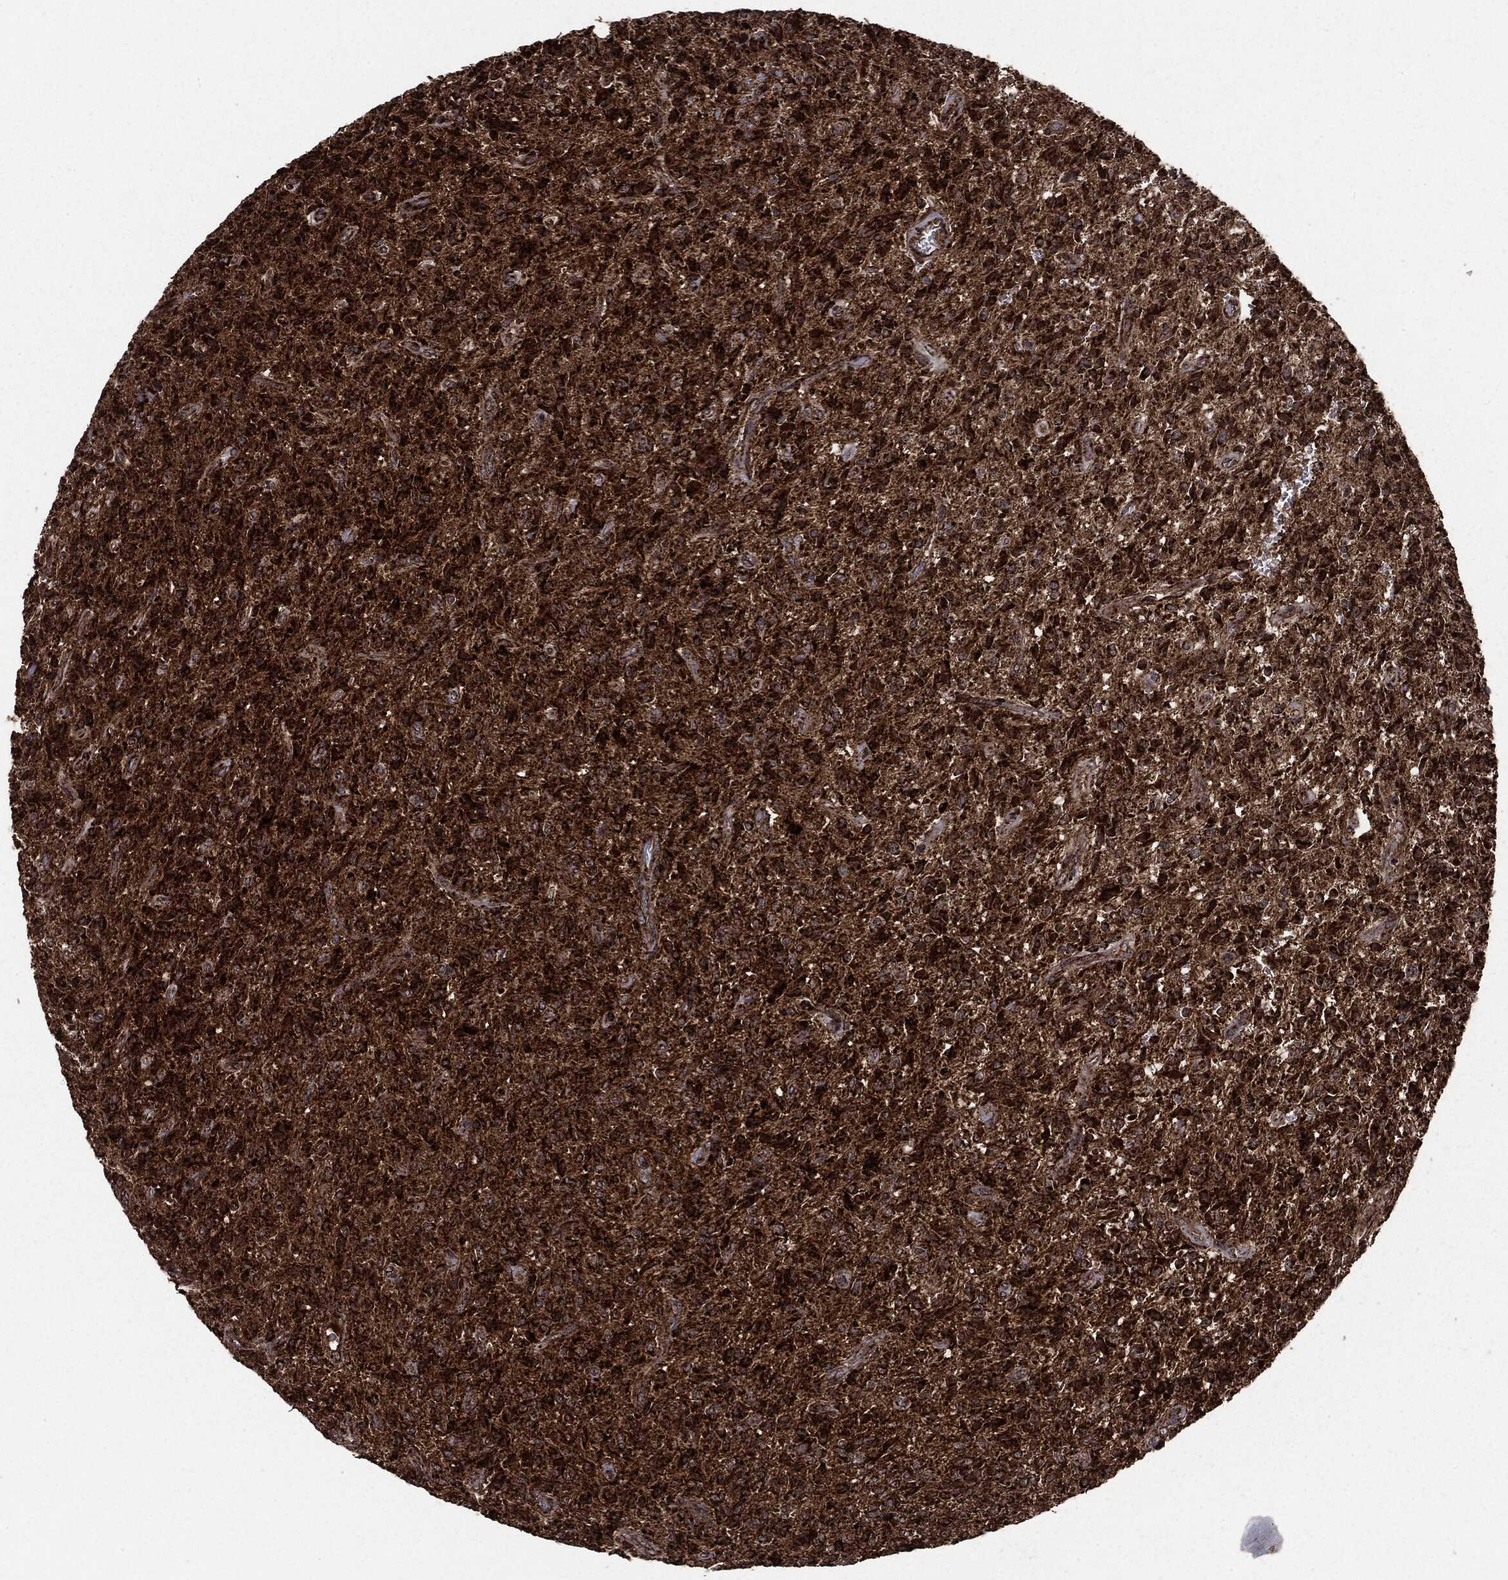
{"staining": {"intensity": "strong", "quantity": ">75%", "location": "cytoplasmic/membranous"}, "tissue": "glioma", "cell_type": "Tumor cells", "image_type": "cancer", "snomed": [{"axis": "morphology", "description": "Glioma, malignant, High grade"}, {"axis": "topography", "description": "Brain"}], "caption": "Strong cytoplasmic/membranous staining is present in about >75% of tumor cells in malignant glioma (high-grade).", "gene": "MAP2K1", "patient": {"sex": "male", "age": 64}}